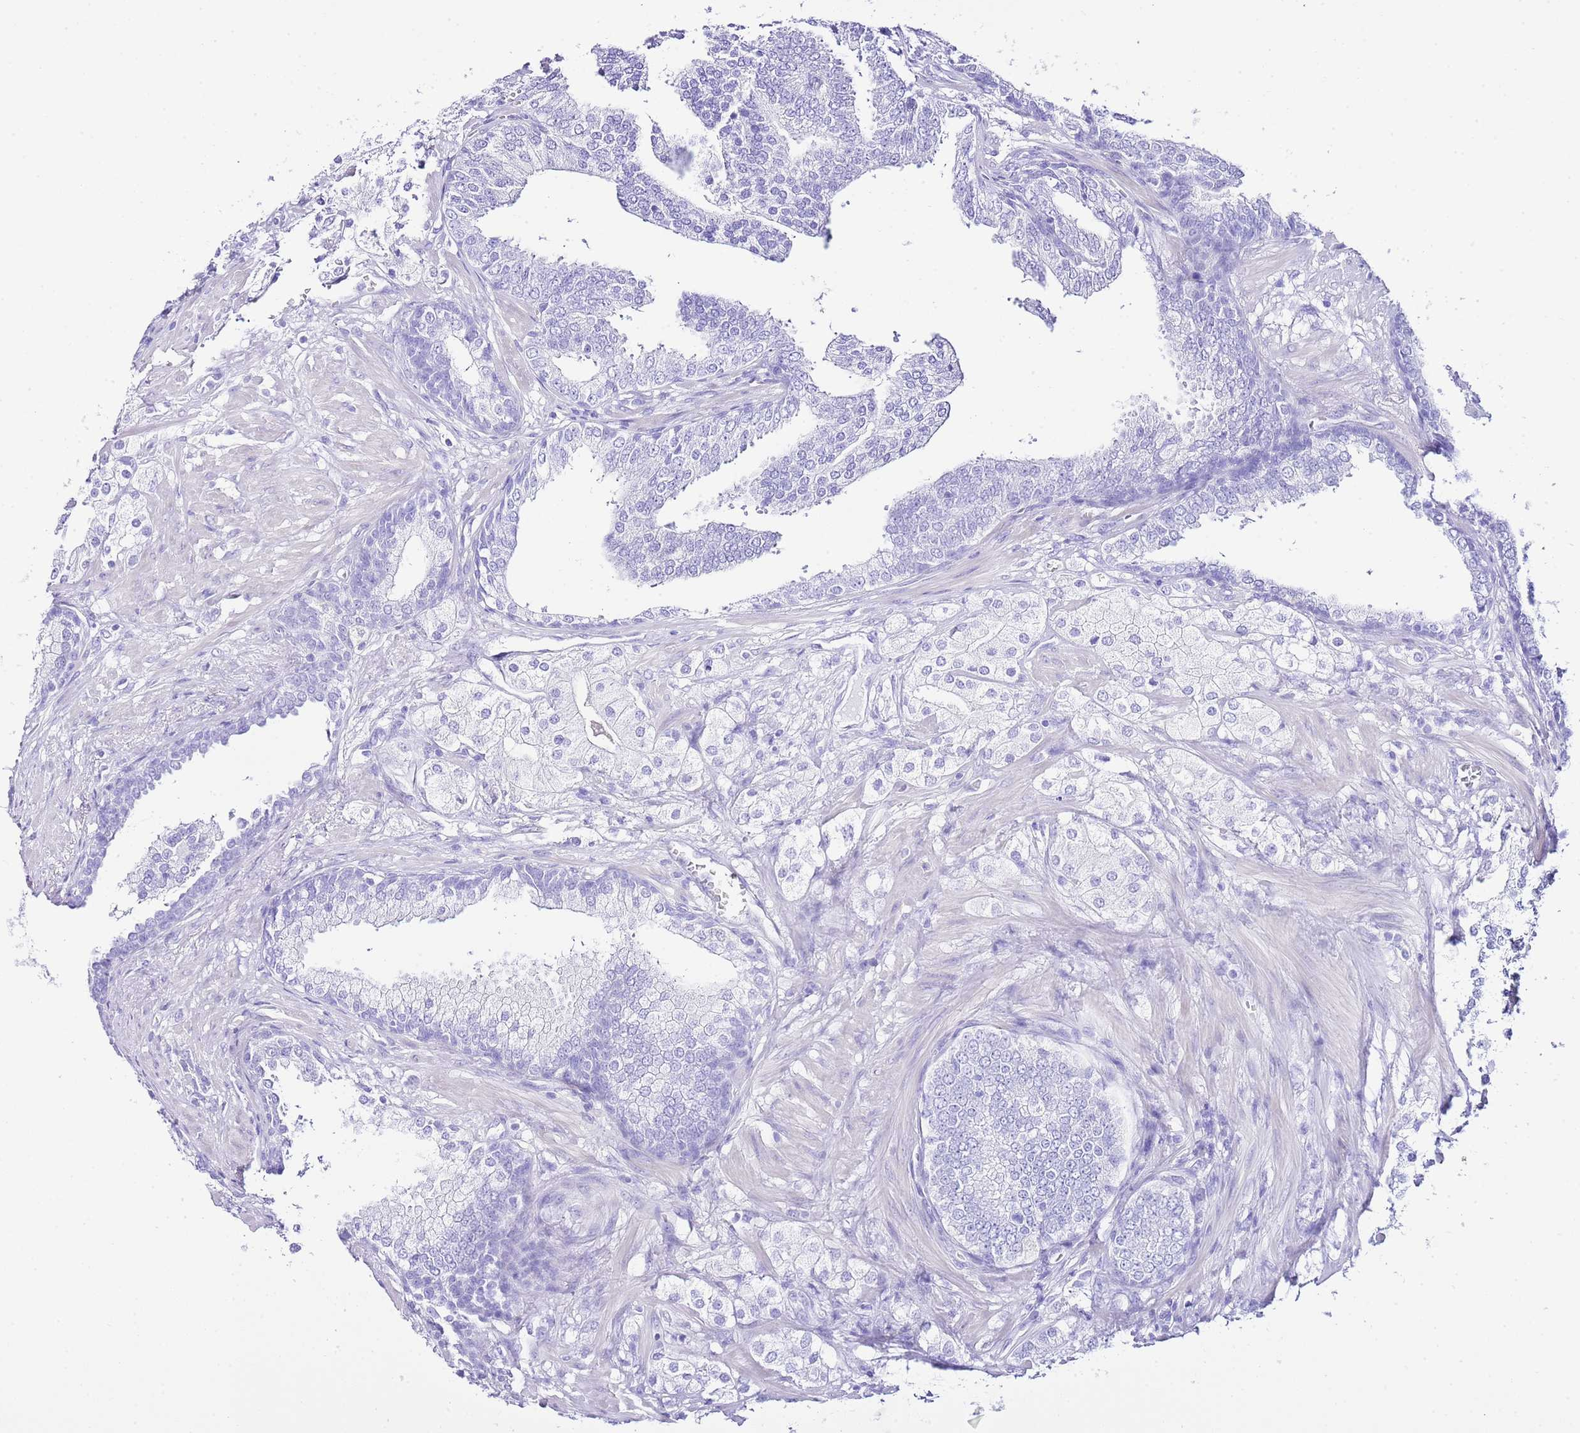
{"staining": {"intensity": "negative", "quantity": "none", "location": "none"}, "tissue": "prostate cancer", "cell_type": "Tumor cells", "image_type": "cancer", "snomed": [{"axis": "morphology", "description": "Adenocarcinoma, High grade"}, {"axis": "topography", "description": "Prostate"}], "caption": "High-grade adenocarcinoma (prostate) was stained to show a protein in brown. There is no significant positivity in tumor cells.", "gene": "KCNC1", "patient": {"sex": "male", "age": 50}}